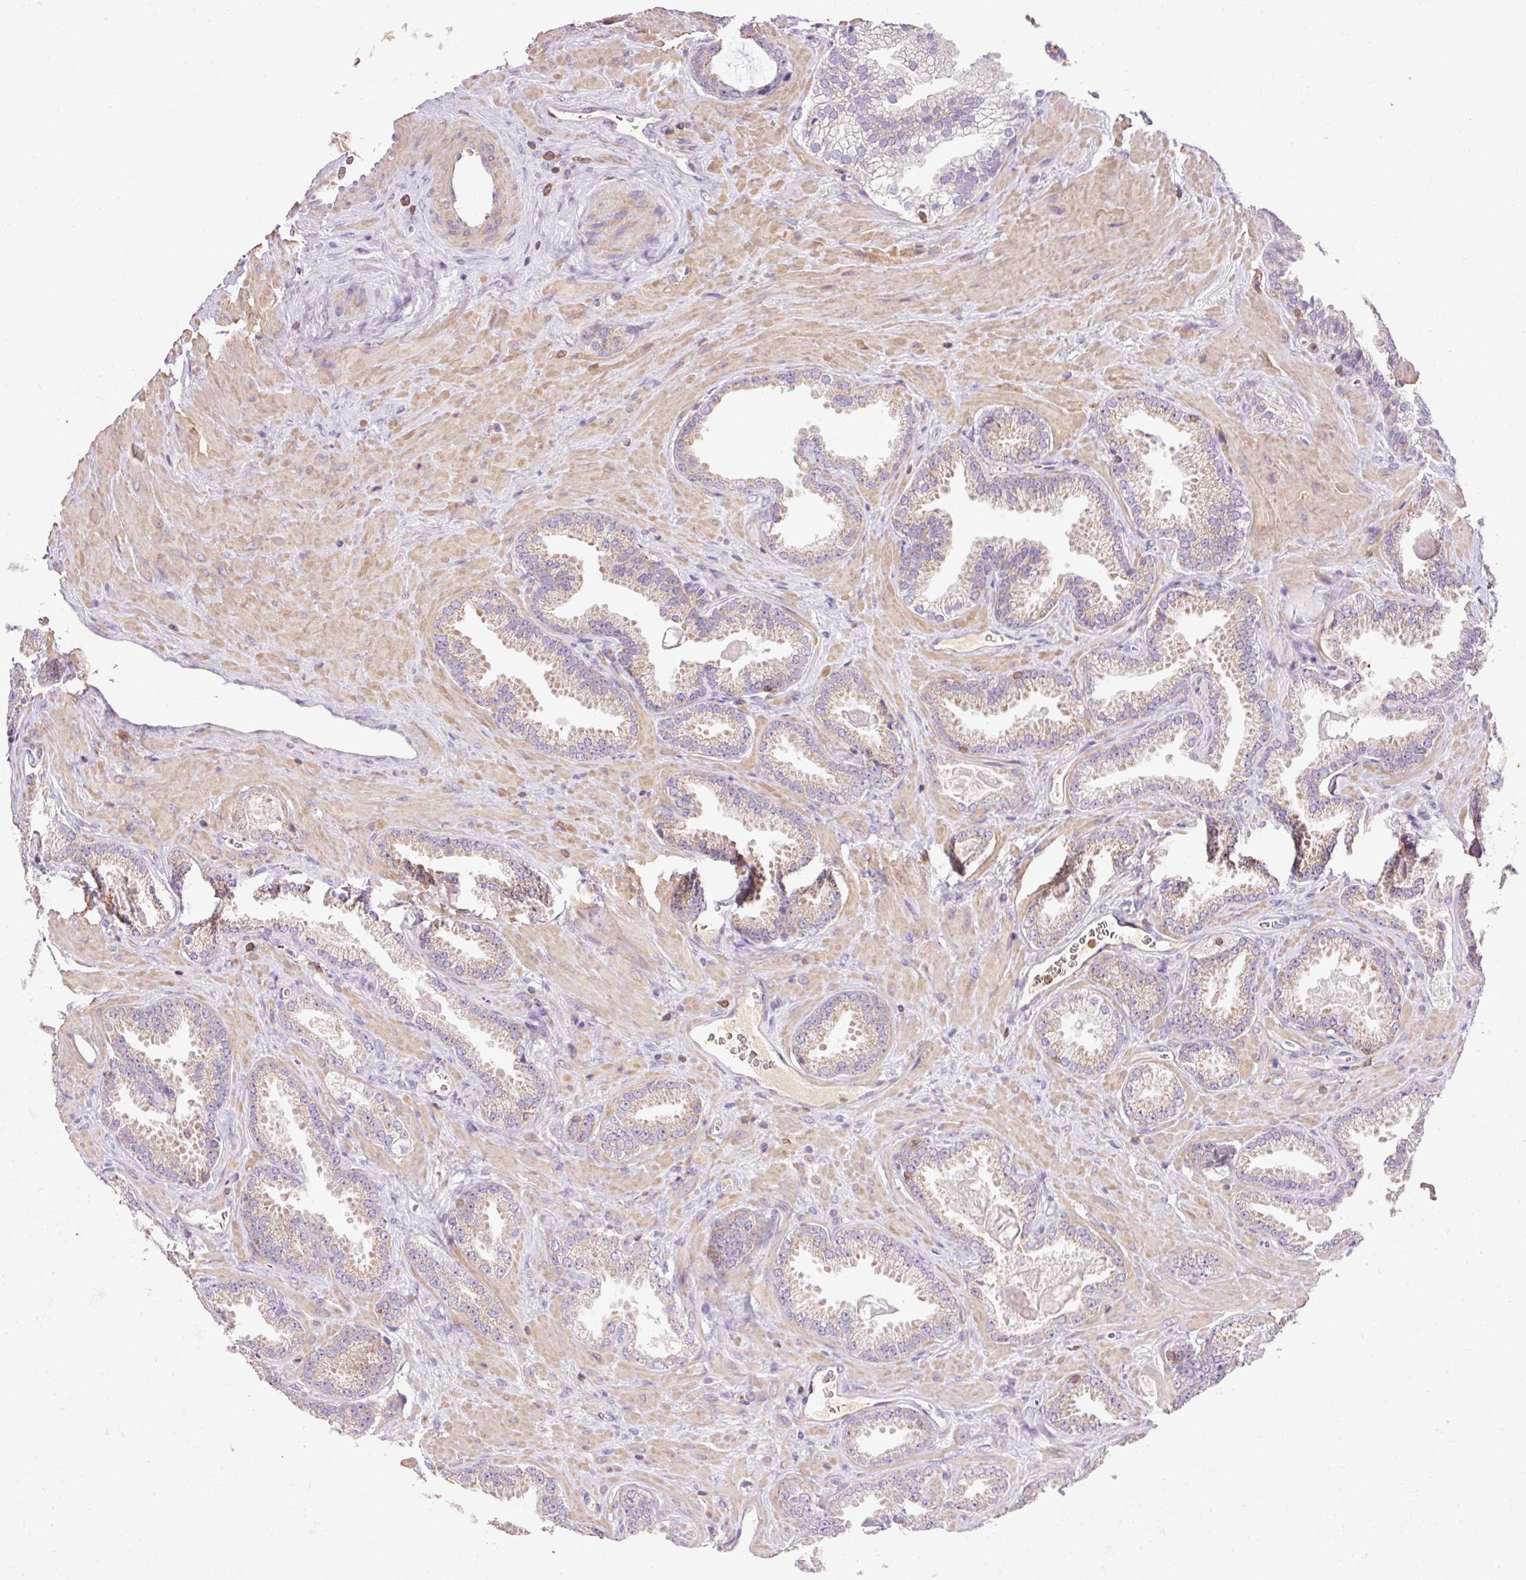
{"staining": {"intensity": "weak", "quantity": ">75%", "location": "cytoplasmic/membranous"}, "tissue": "prostate cancer", "cell_type": "Tumor cells", "image_type": "cancer", "snomed": [{"axis": "morphology", "description": "Adenocarcinoma, Low grade"}, {"axis": "topography", "description": "Prostate"}], "caption": "Low-grade adenocarcinoma (prostate) stained with a brown dye shows weak cytoplasmic/membranous positive staining in approximately >75% of tumor cells.", "gene": "IMMT", "patient": {"sex": "male", "age": 62}}